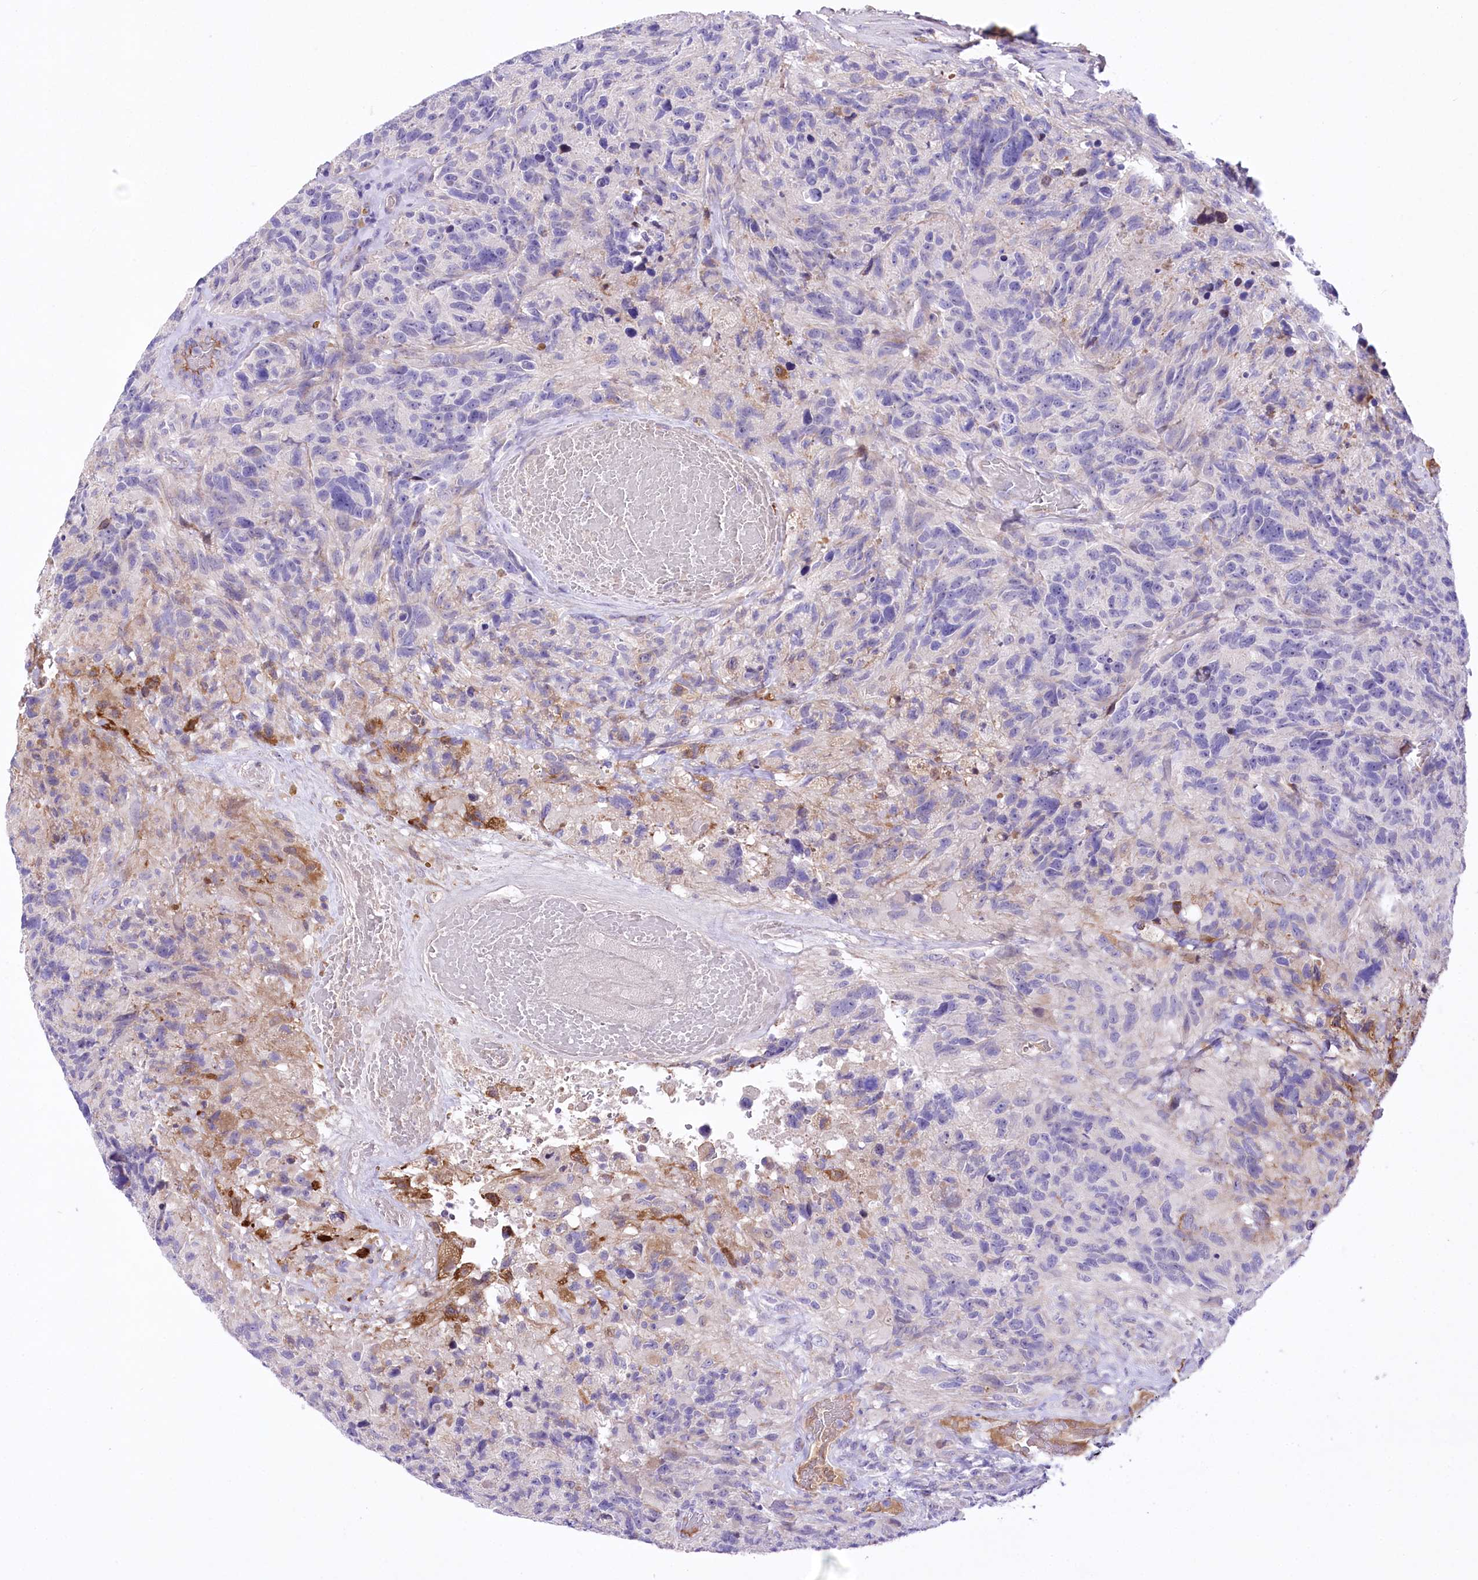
{"staining": {"intensity": "negative", "quantity": "none", "location": "none"}, "tissue": "glioma", "cell_type": "Tumor cells", "image_type": "cancer", "snomed": [{"axis": "morphology", "description": "Glioma, malignant, High grade"}, {"axis": "topography", "description": "Brain"}], "caption": "An immunohistochemistry image of malignant glioma (high-grade) is shown. There is no staining in tumor cells of malignant glioma (high-grade).", "gene": "CEP164", "patient": {"sex": "male", "age": 69}}